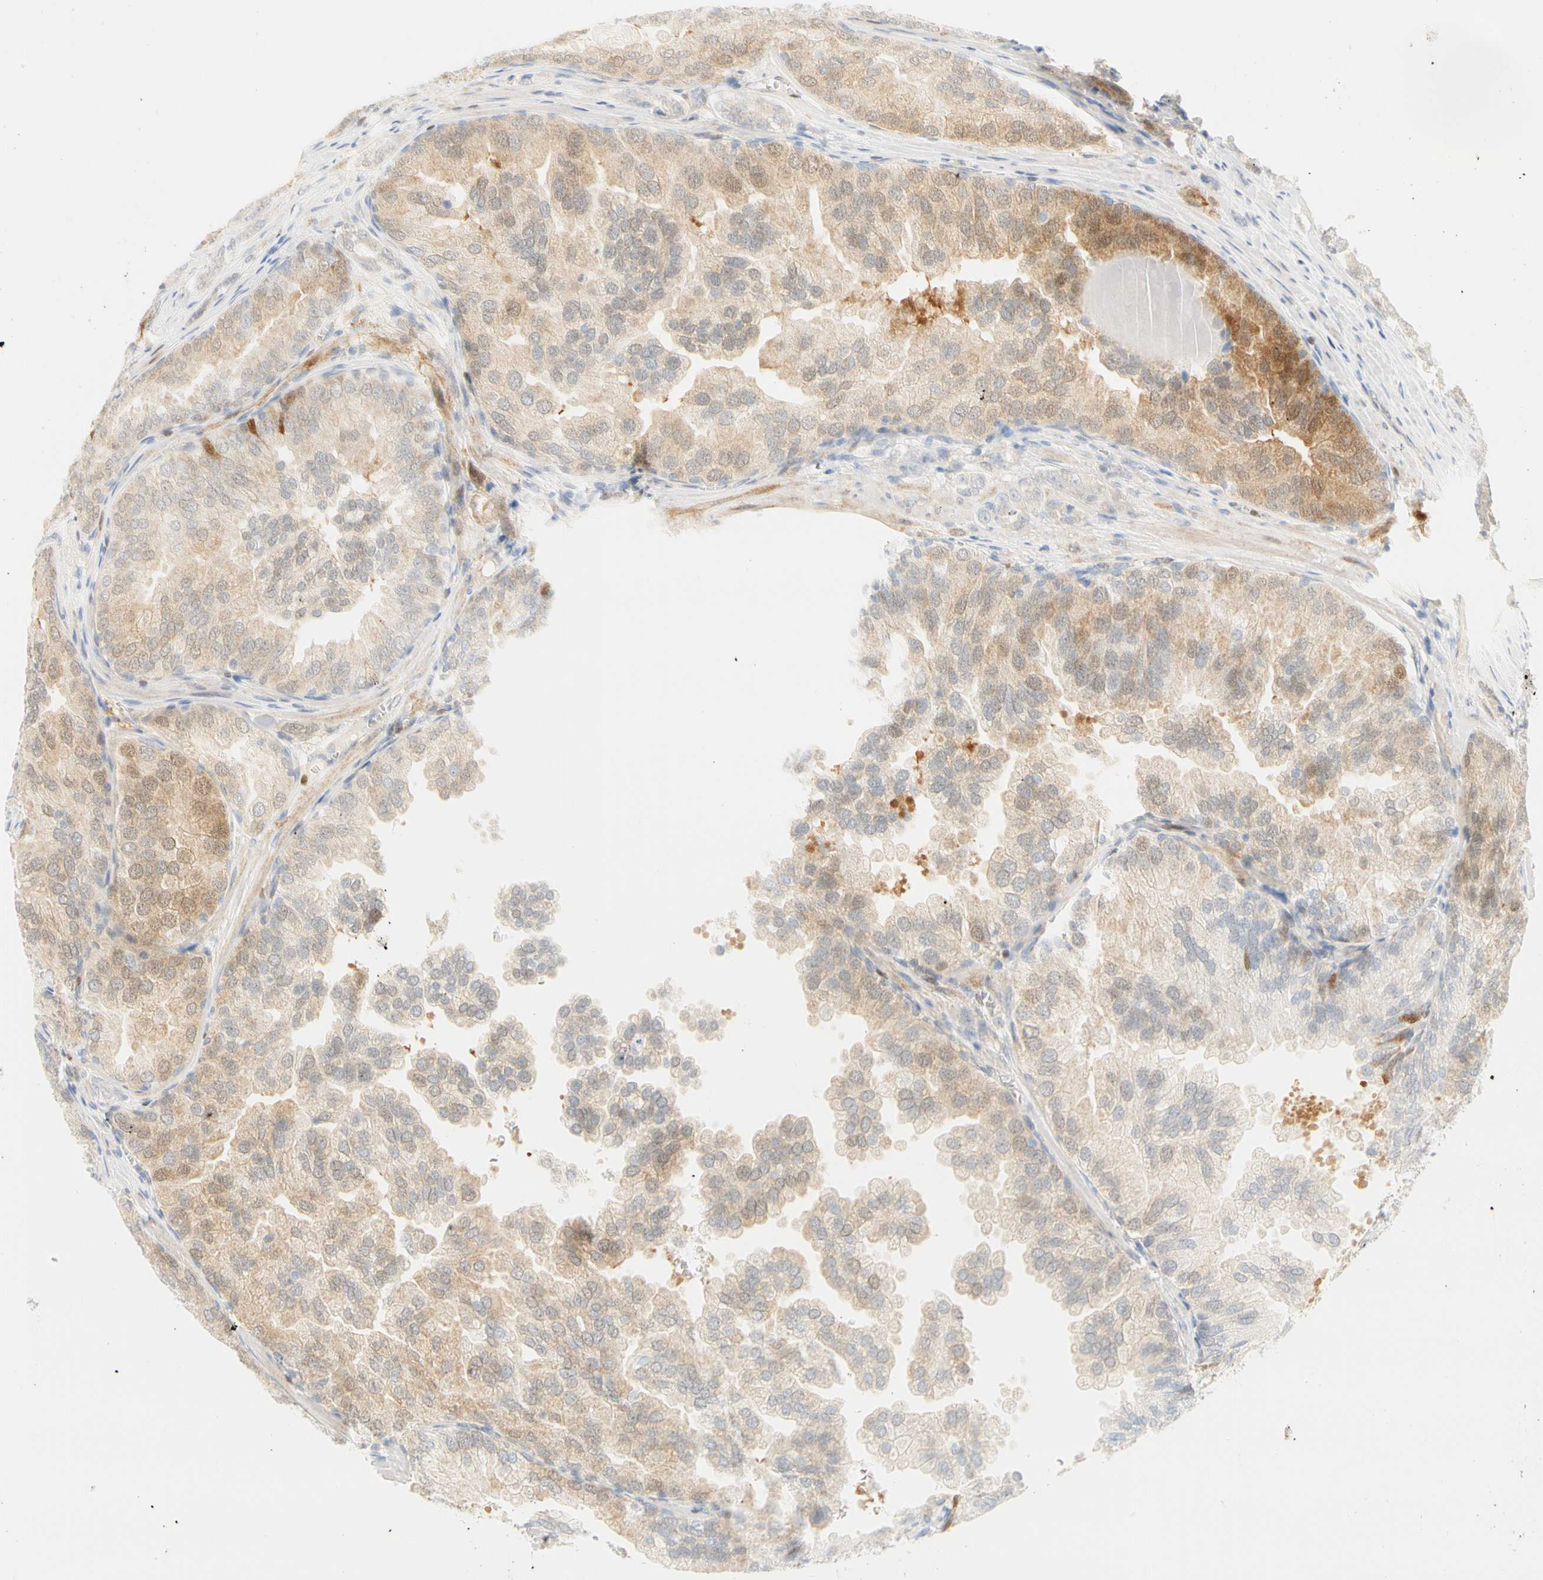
{"staining": {"intensity": "weak", "quantity": ">75%", "location": "cytoplasmic/membranous"}, "tissue": "prostate cancer", "cell_type": "Tumor cells", "image_type": "cancer", "snomed": [{"axis": "morphology", "description": "Adenocarcinoma, High grade"}, {"axis": "topography", "description": "Prostate"}], "caption": "Immunohistochemistry (IHC) staining of prostate cancer (adenocarcinoma (high-grade)), which demonstrates low levels of weak cytoplasmic/membranous positivity in about >75% of tumor cells indicating weak cytoplasmic/membranous protein positivity. The staining was performed using DAB (3,3'-diaminobenzidine) (brown) for protein detection and nuclei were counterstained in hematoxylin (blue).", "gene": "SELENBP1", "patient": {"sex": "male", "age": 64}}